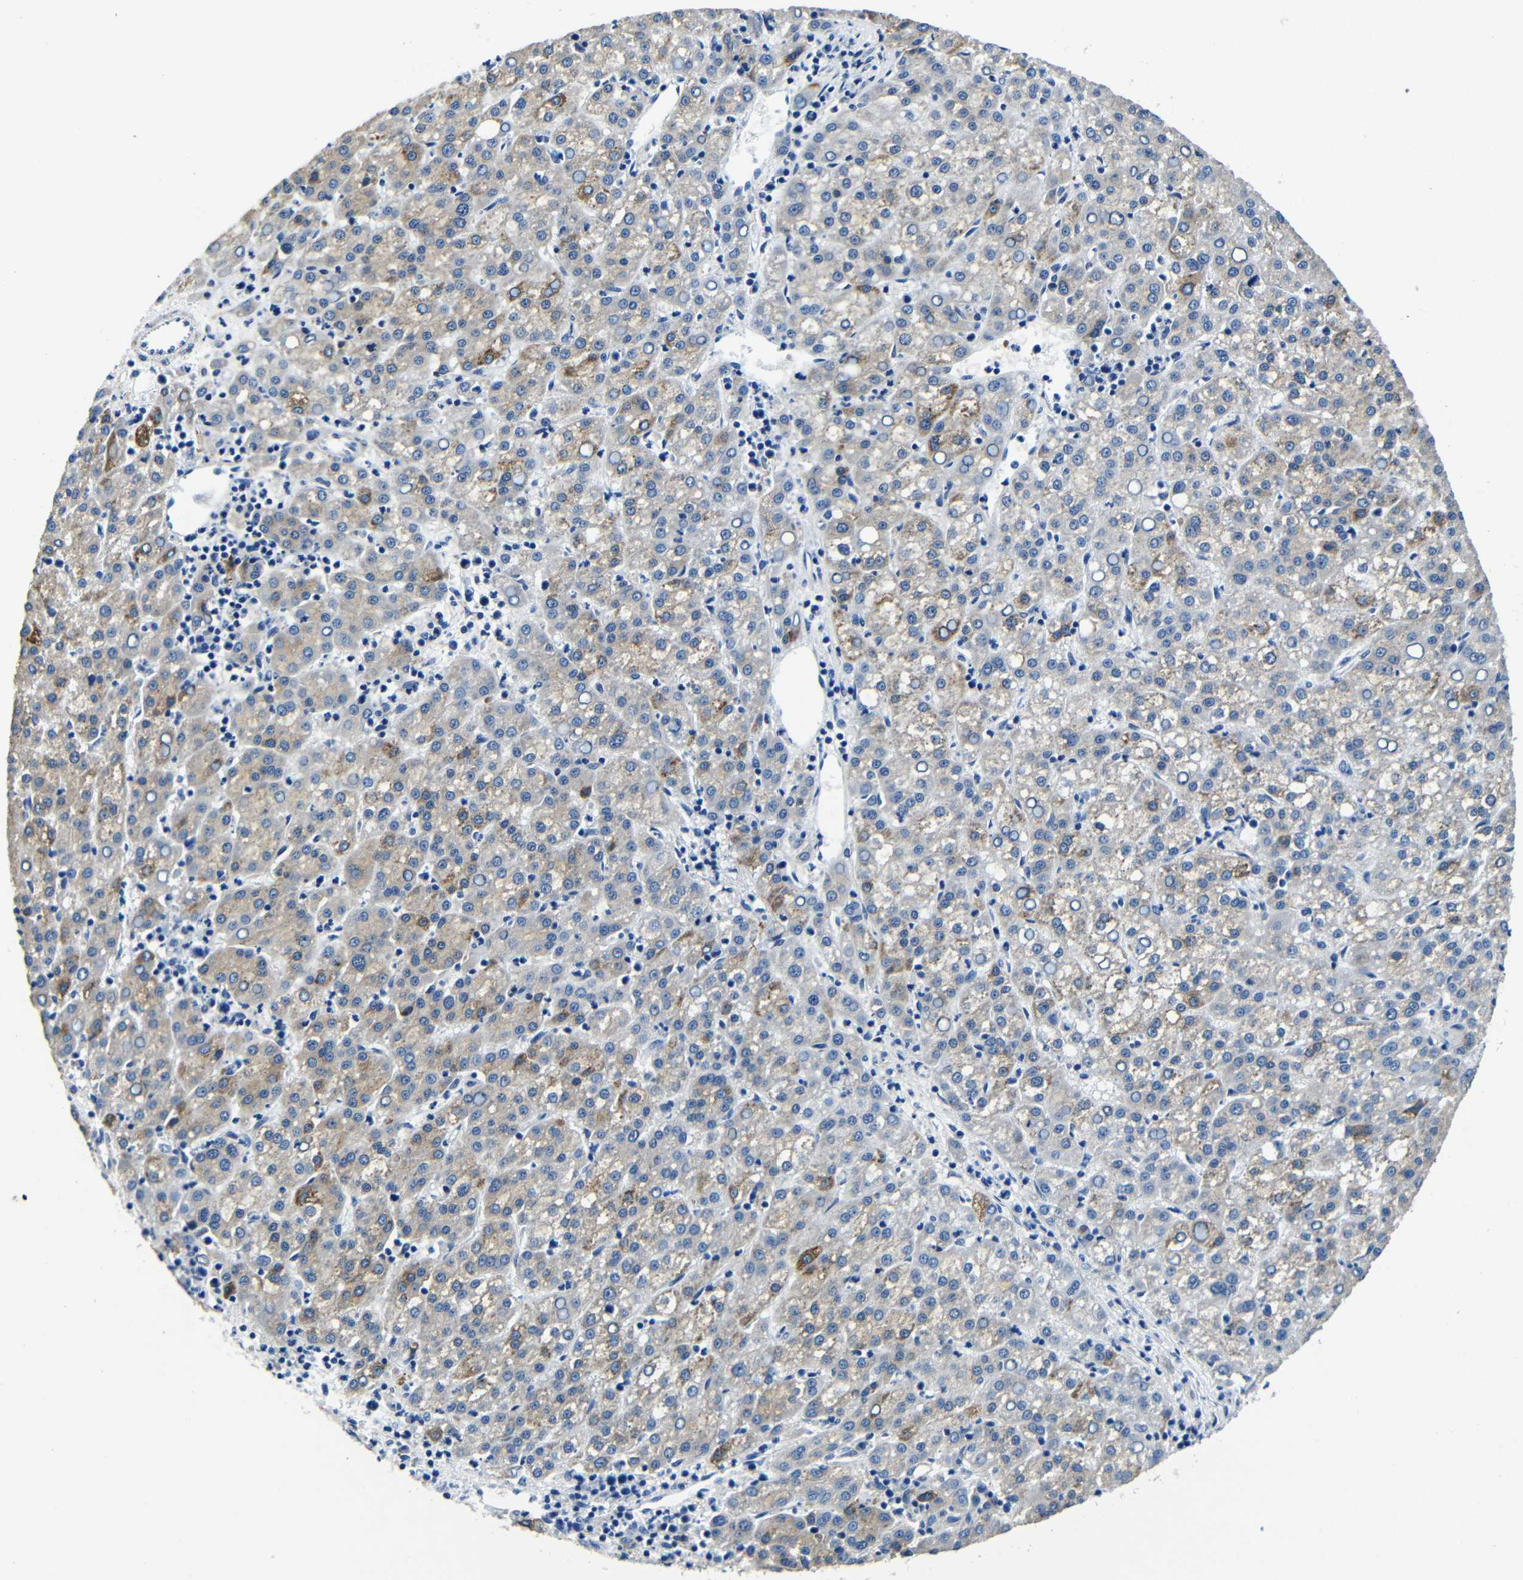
{"staining": {"intensity": "weak", "quantity": "25%-75%", "location": "cytoplasmic/membranous"}, "tissue": "liver cancer", "cell_type": "Tumor cells", "image_type": "cancer", "snomed": [{"axis": "morphology", "description": "Carcinoma, Hepatocellular, NOS"}, {"axis": "topography", "description": "Liver"}], "caption": "High-power microscopy captured an immunohistochemistry (IHC) histopathology image of liver cancer, revealing weak cytoplasmic/membranous positivity in about 25%-75% of tumor cells.", "gene": "TNFAIP1", "patient": {"sex": "female", "age": 58}}